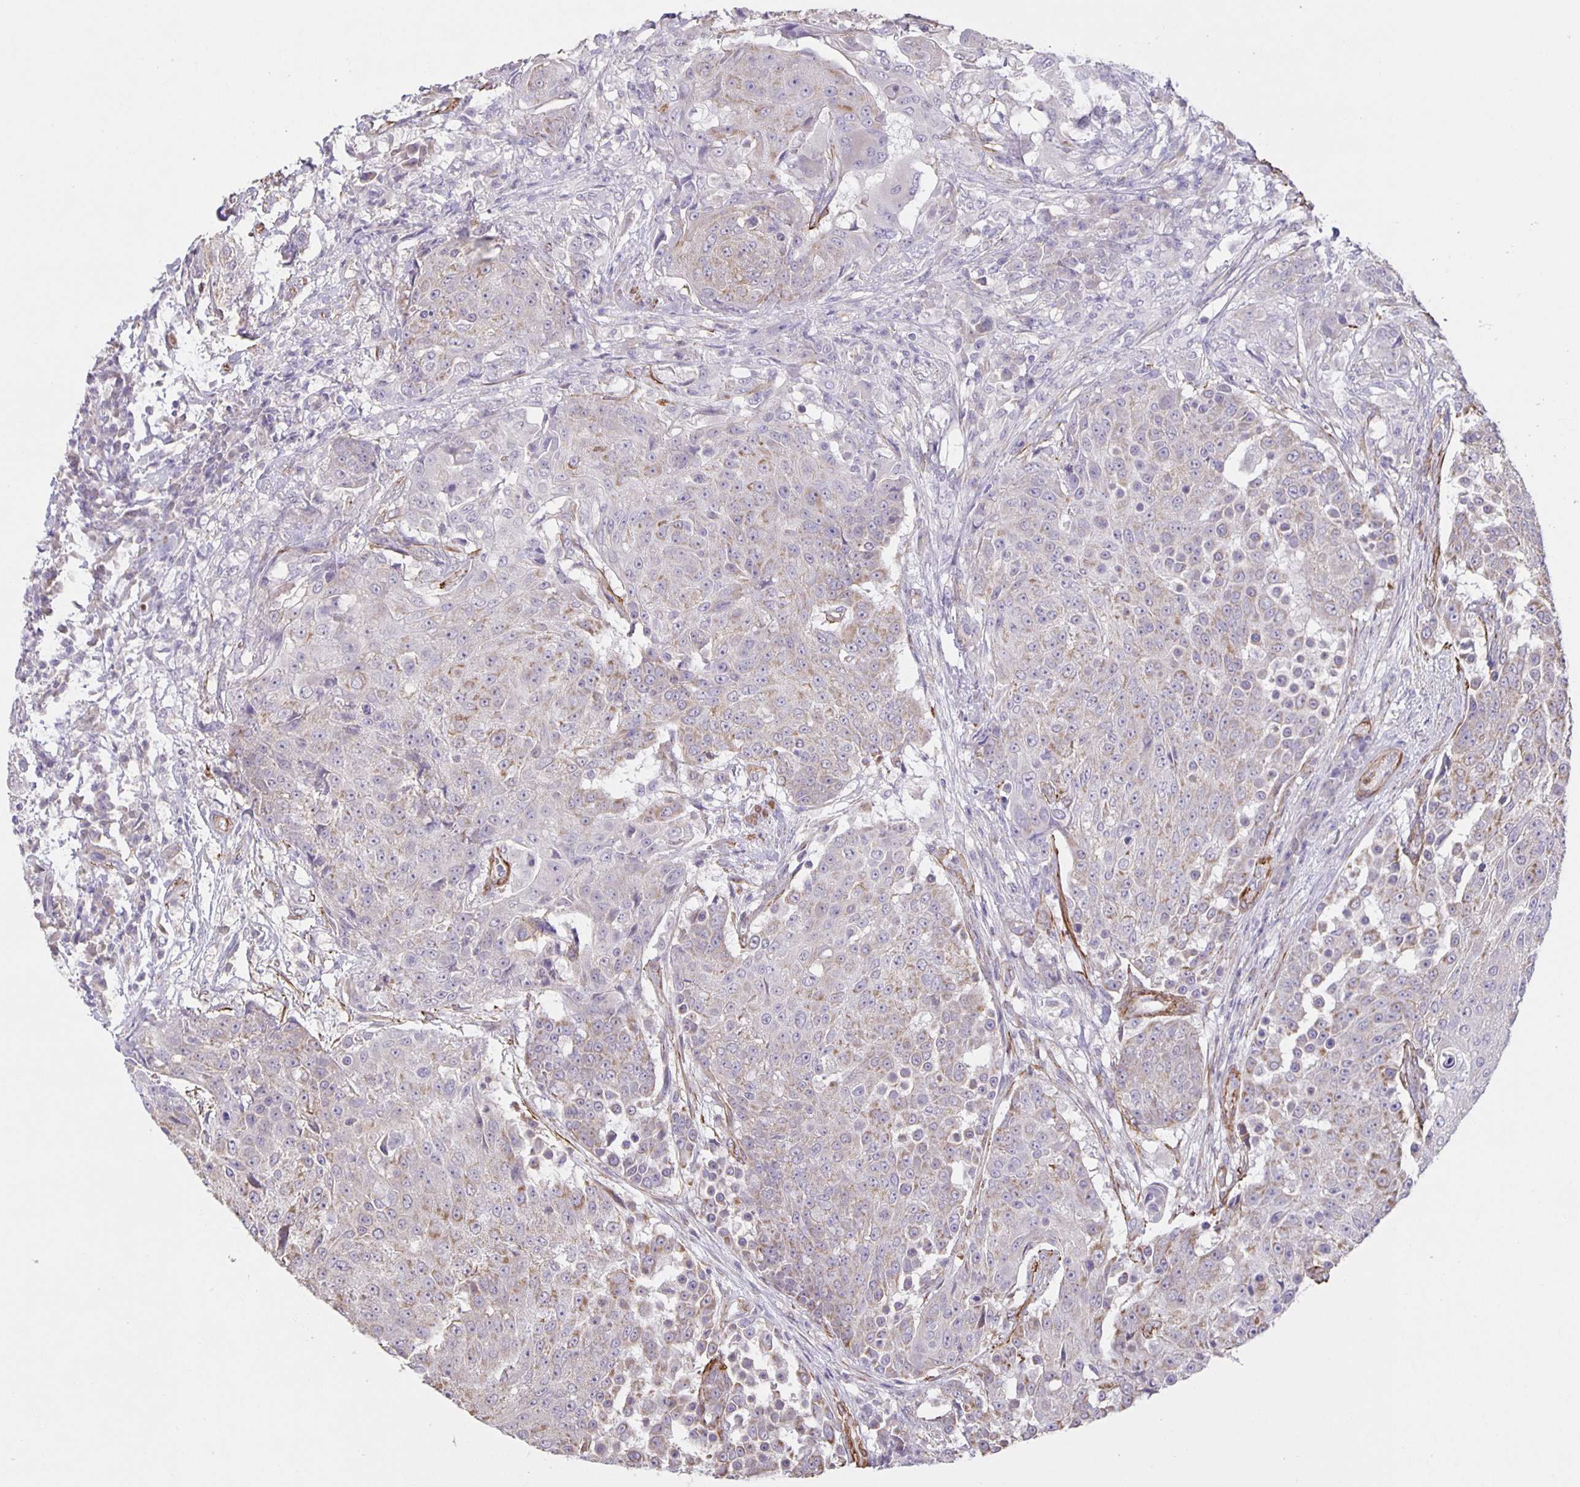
{"staining": {"intensity": "weak", "quantity": "<25%", "location": "cytoplasmic/membranous"}, "tissue": "urothelial cancer", "cell_type": "Tumor cells", "image_type": "cancer", "snomed": [{"axis": "morphology", "description": "Urothelial carcinoma, High grade"}, {"axis": "topography", "description": "Urinary bladder"}], "caption": "A micrograph of human urothelial carcinoma (high-grade) is negative for staining in tumor cells. Nuclei are stained in blue.", "gene": "SRCIN1", "patient": {"sex": "female", "age": 63}}